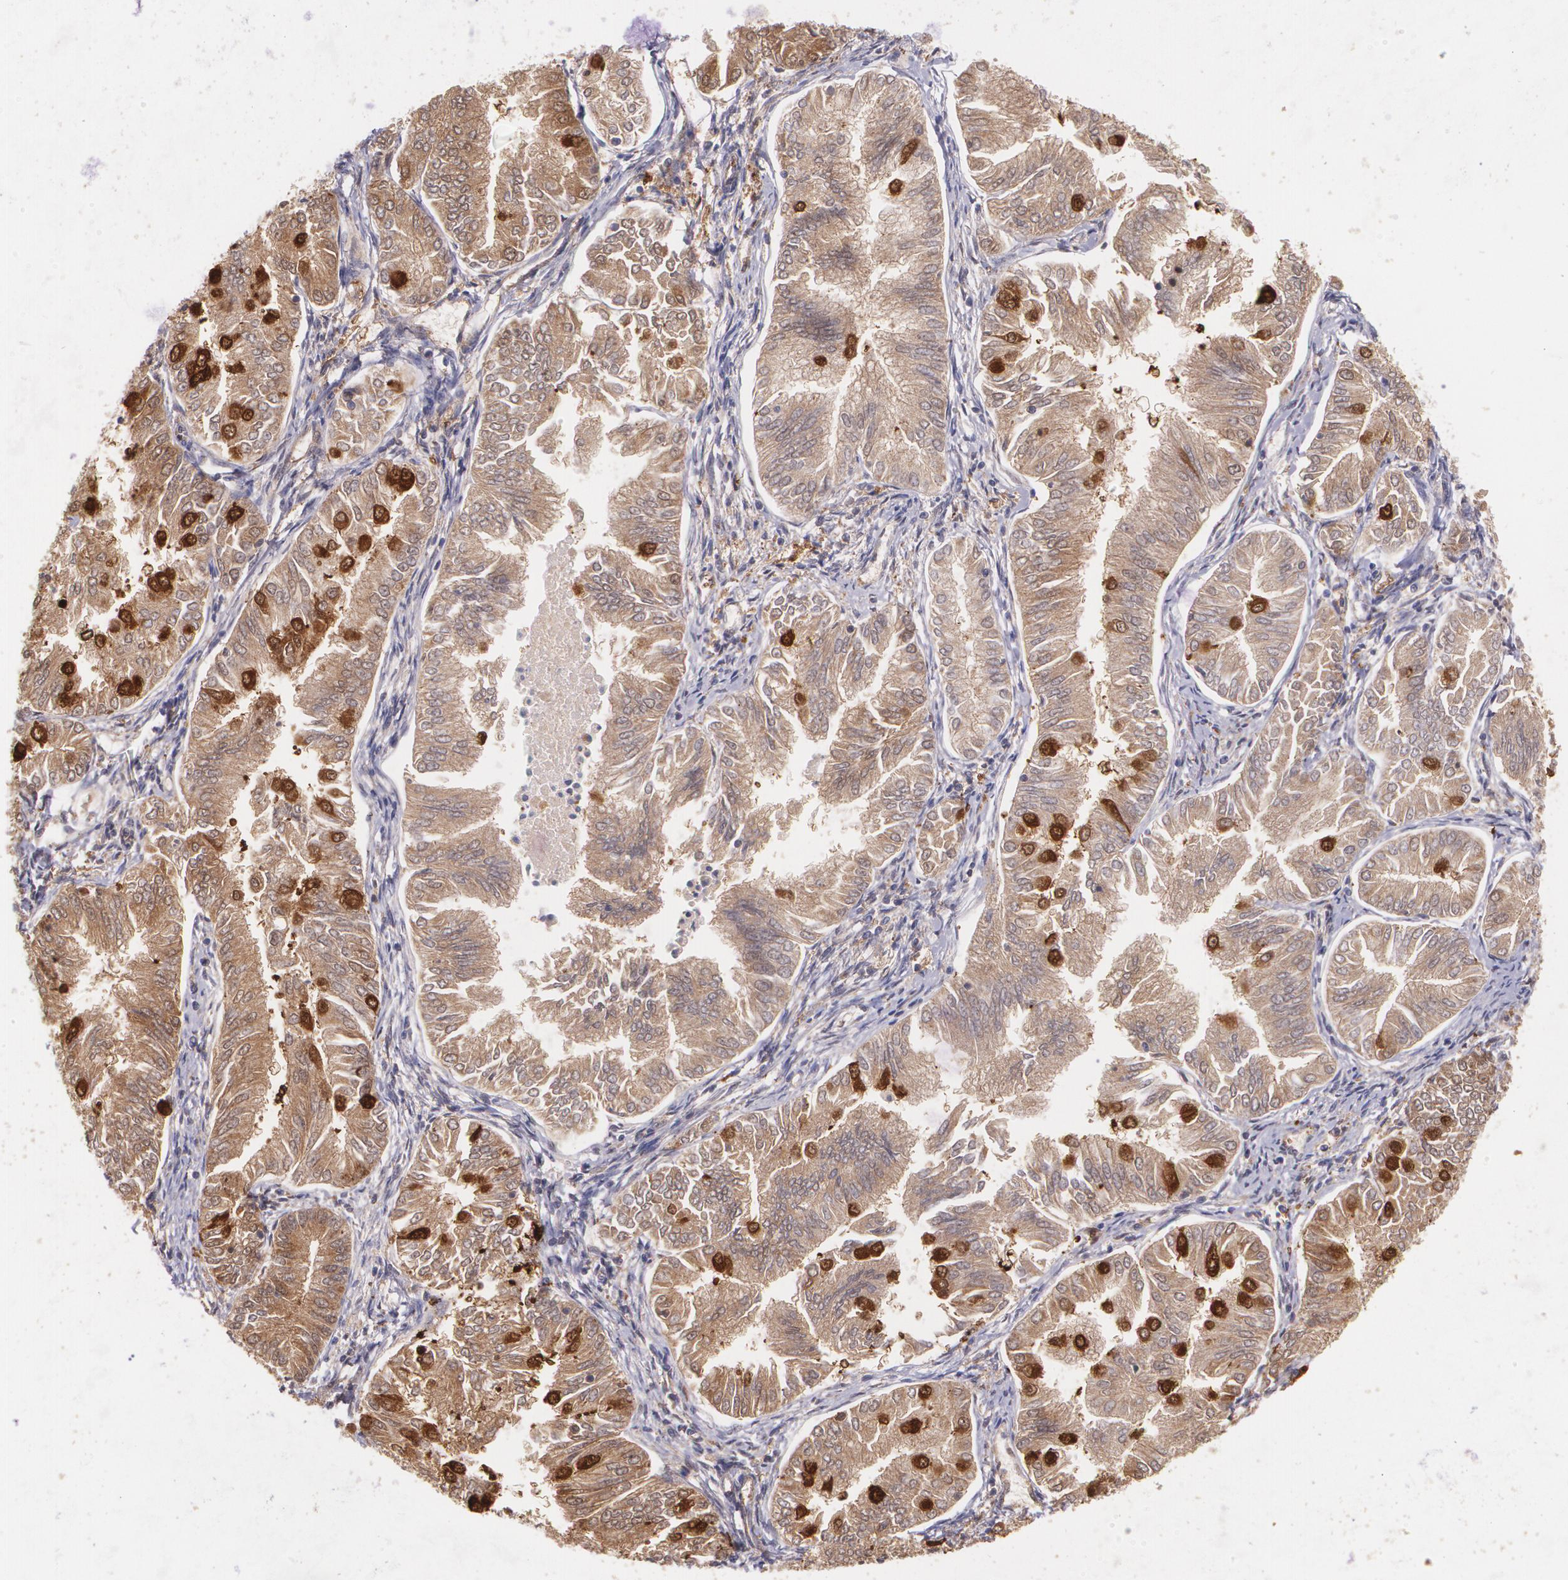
{"staining": {"intensity": "moderate", "quantity": ">75%", "location": "cytoplasmic/membranous"}, "tissue": "endometrial cancer", "cell_type": "Tumor cells", "image_type": "cancer", "snomed": [{"axis": "morphology", "description": "Adenocarcinoma, NOS"}, {"axis": "topography", "description": "Endometrium"}], "caption": "A histopathology image of endometrial cancer stained for a protein shows moderate cytoplasmic/membranous brown staining in tumor cells.", "gene": "HSPH1", "patient": {"sex": "female", "age": 53}}